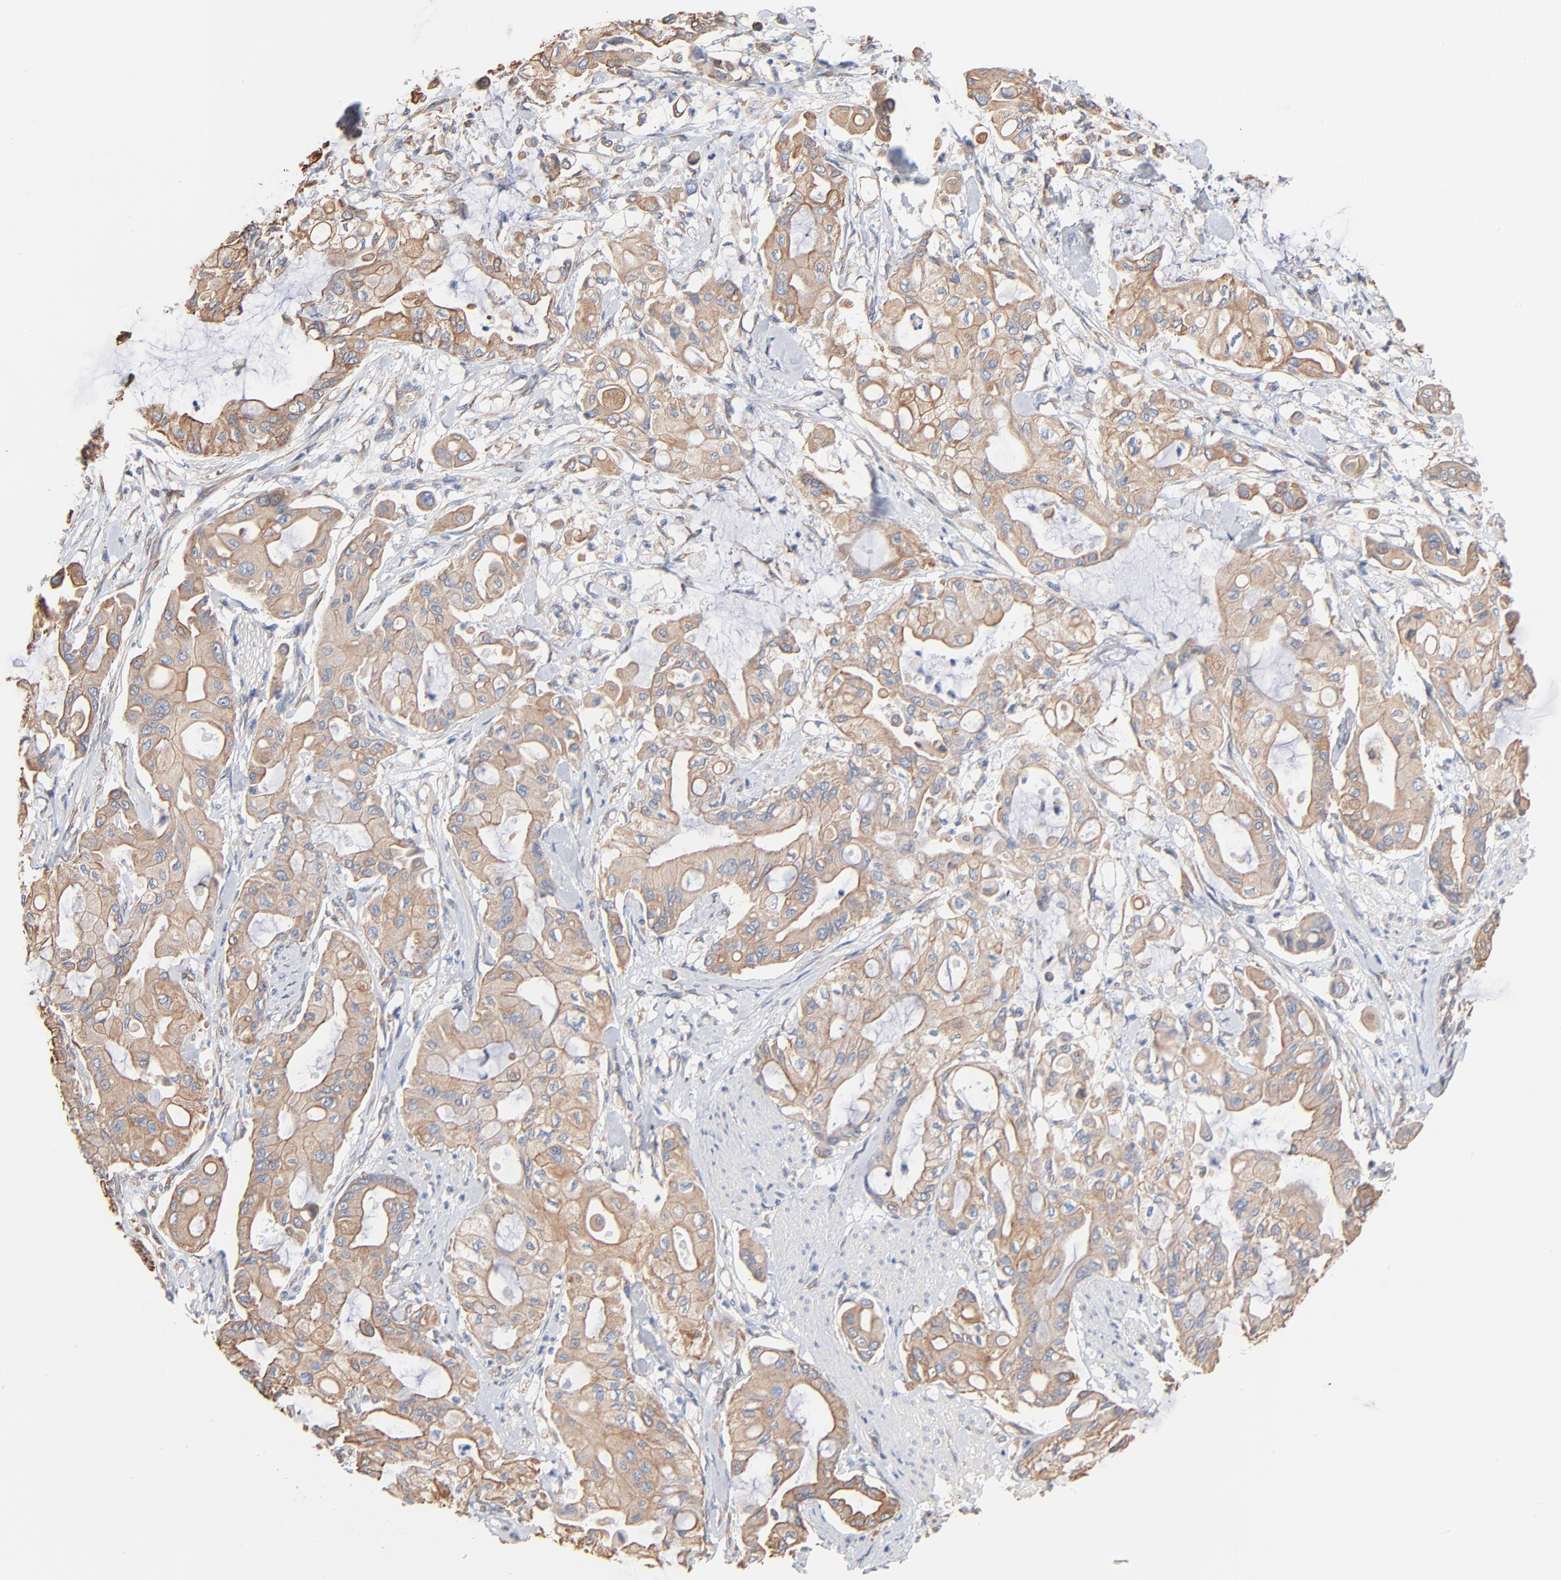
{"staining": {"intensity": "weak", "quantity": ">75%", "location": "cytoplasmic/membranous"}, "tissue": "pancreatic cancer", "cell_type": "Tumor cells", "image_type": "cancer", "snomed": [{"axis": "morphology", "description": "Adenocarcinoma, NOS"}, {"axis": "morphology", "description": "Adenocarcinoma, metastatic, NOS"}, {"axis": "topography", "description": "Lymph node"}, {"axis": "topography", "description": "Pancreas"}, {"axis": "topography", "description": "Duodenum"}], "caption": "Weak cytoplasmic/membranous protein positivity is identified in approximately >75% of tumor cells in pancreatic cancer (adenocarcinoma).", "gene": "ABCD4", "patient": {"sex": "female", "age": 64}}